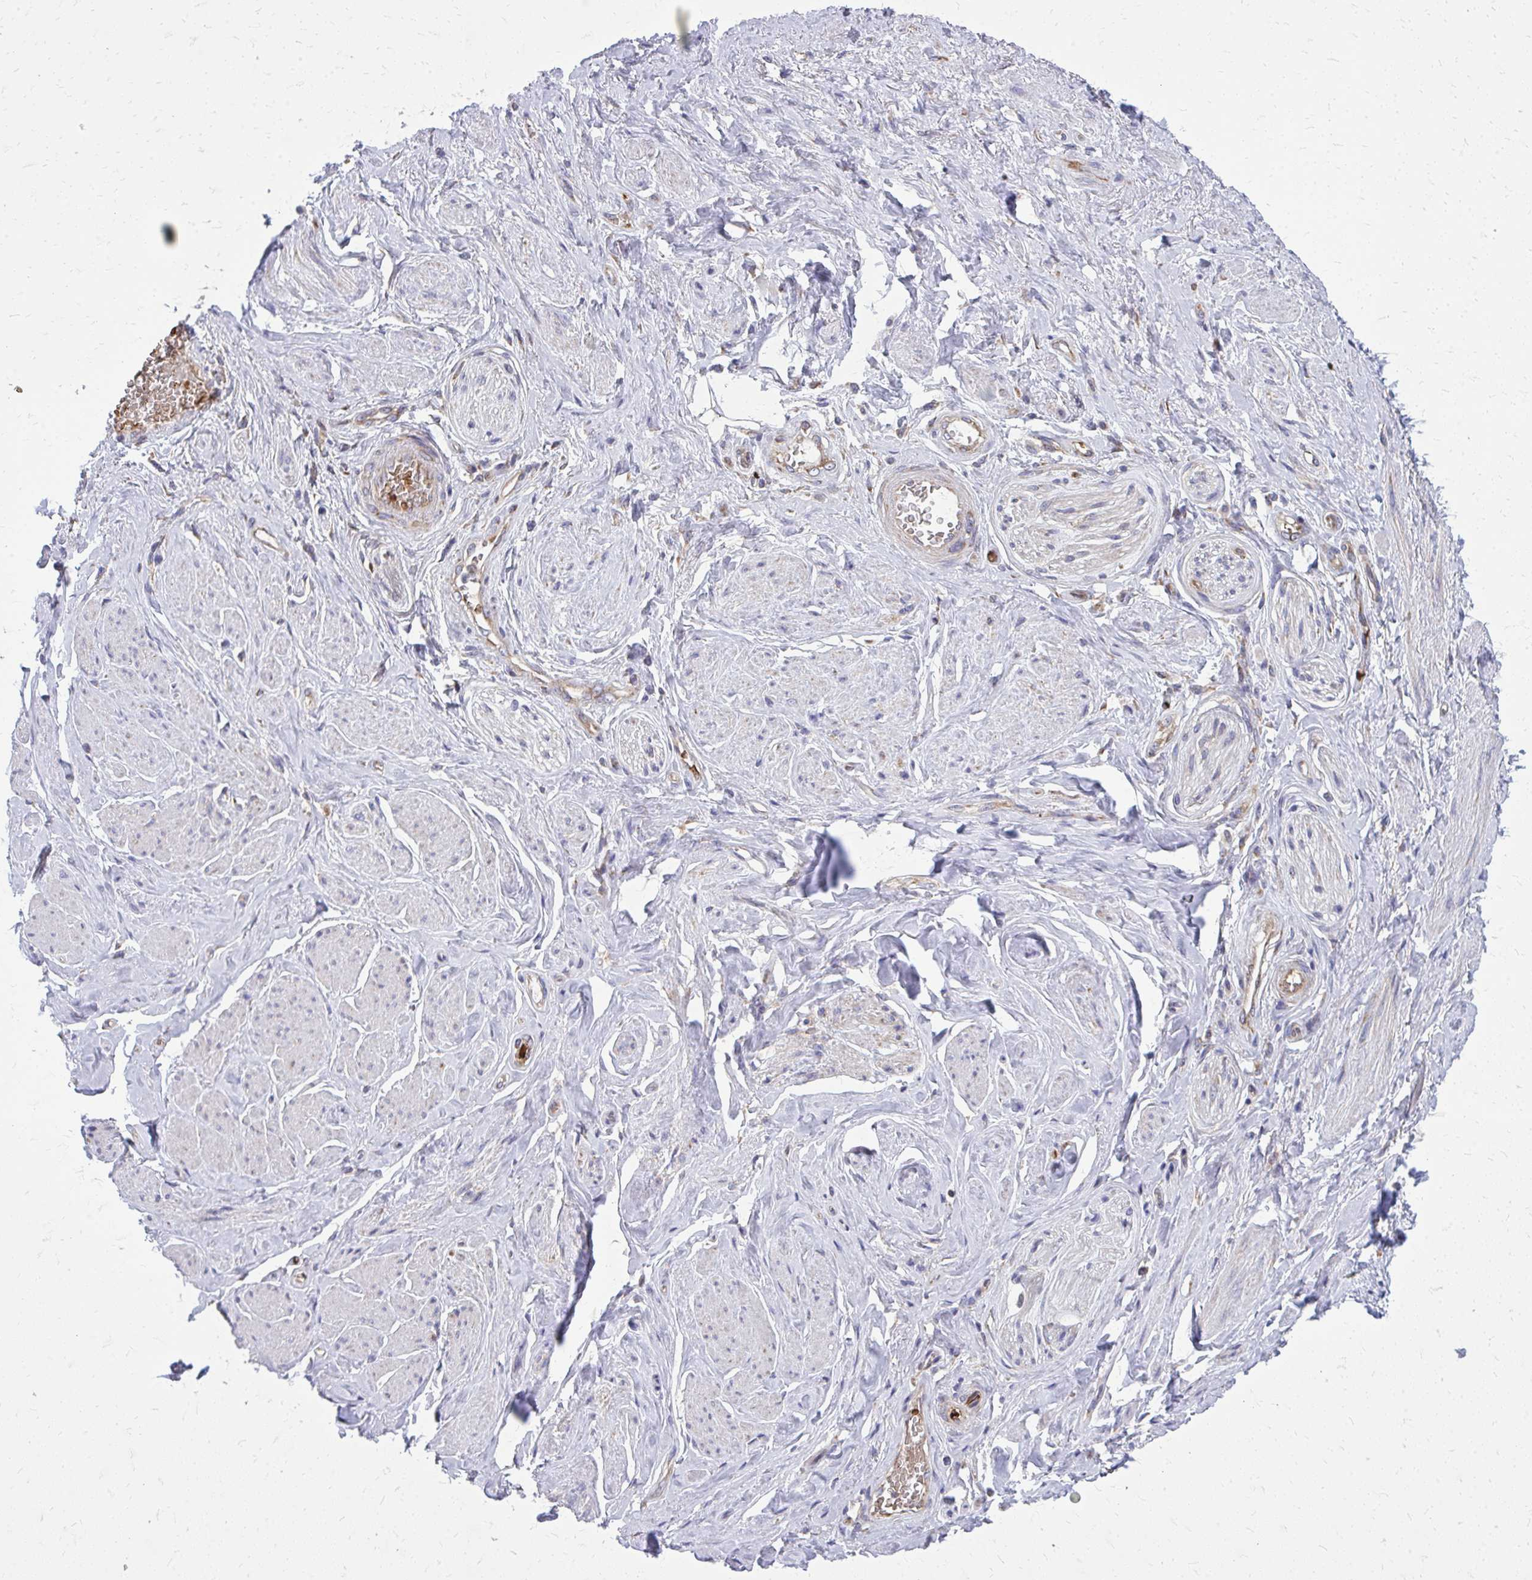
{"staining": {"intensity": "negative", "quantity": "none", "location": "none"}, "tissue": "adipose tissue", "cell_type": "Adipocytes", "image_type": "normal", "snomed": [{"axis": "morphology", "description": "Normal tissue, NOS"}, {"axis": "topography", "description": "Vagina"}, {"axis": "topography", "description": "Peripheral nerve tissue"}], "caption": "Immunohistochemical staining of unremarkable human adipose tissue exhibits no significant expression in adipocytes.", "gene": "PDK4", "patient": {"sex": "female", "age": 71}}